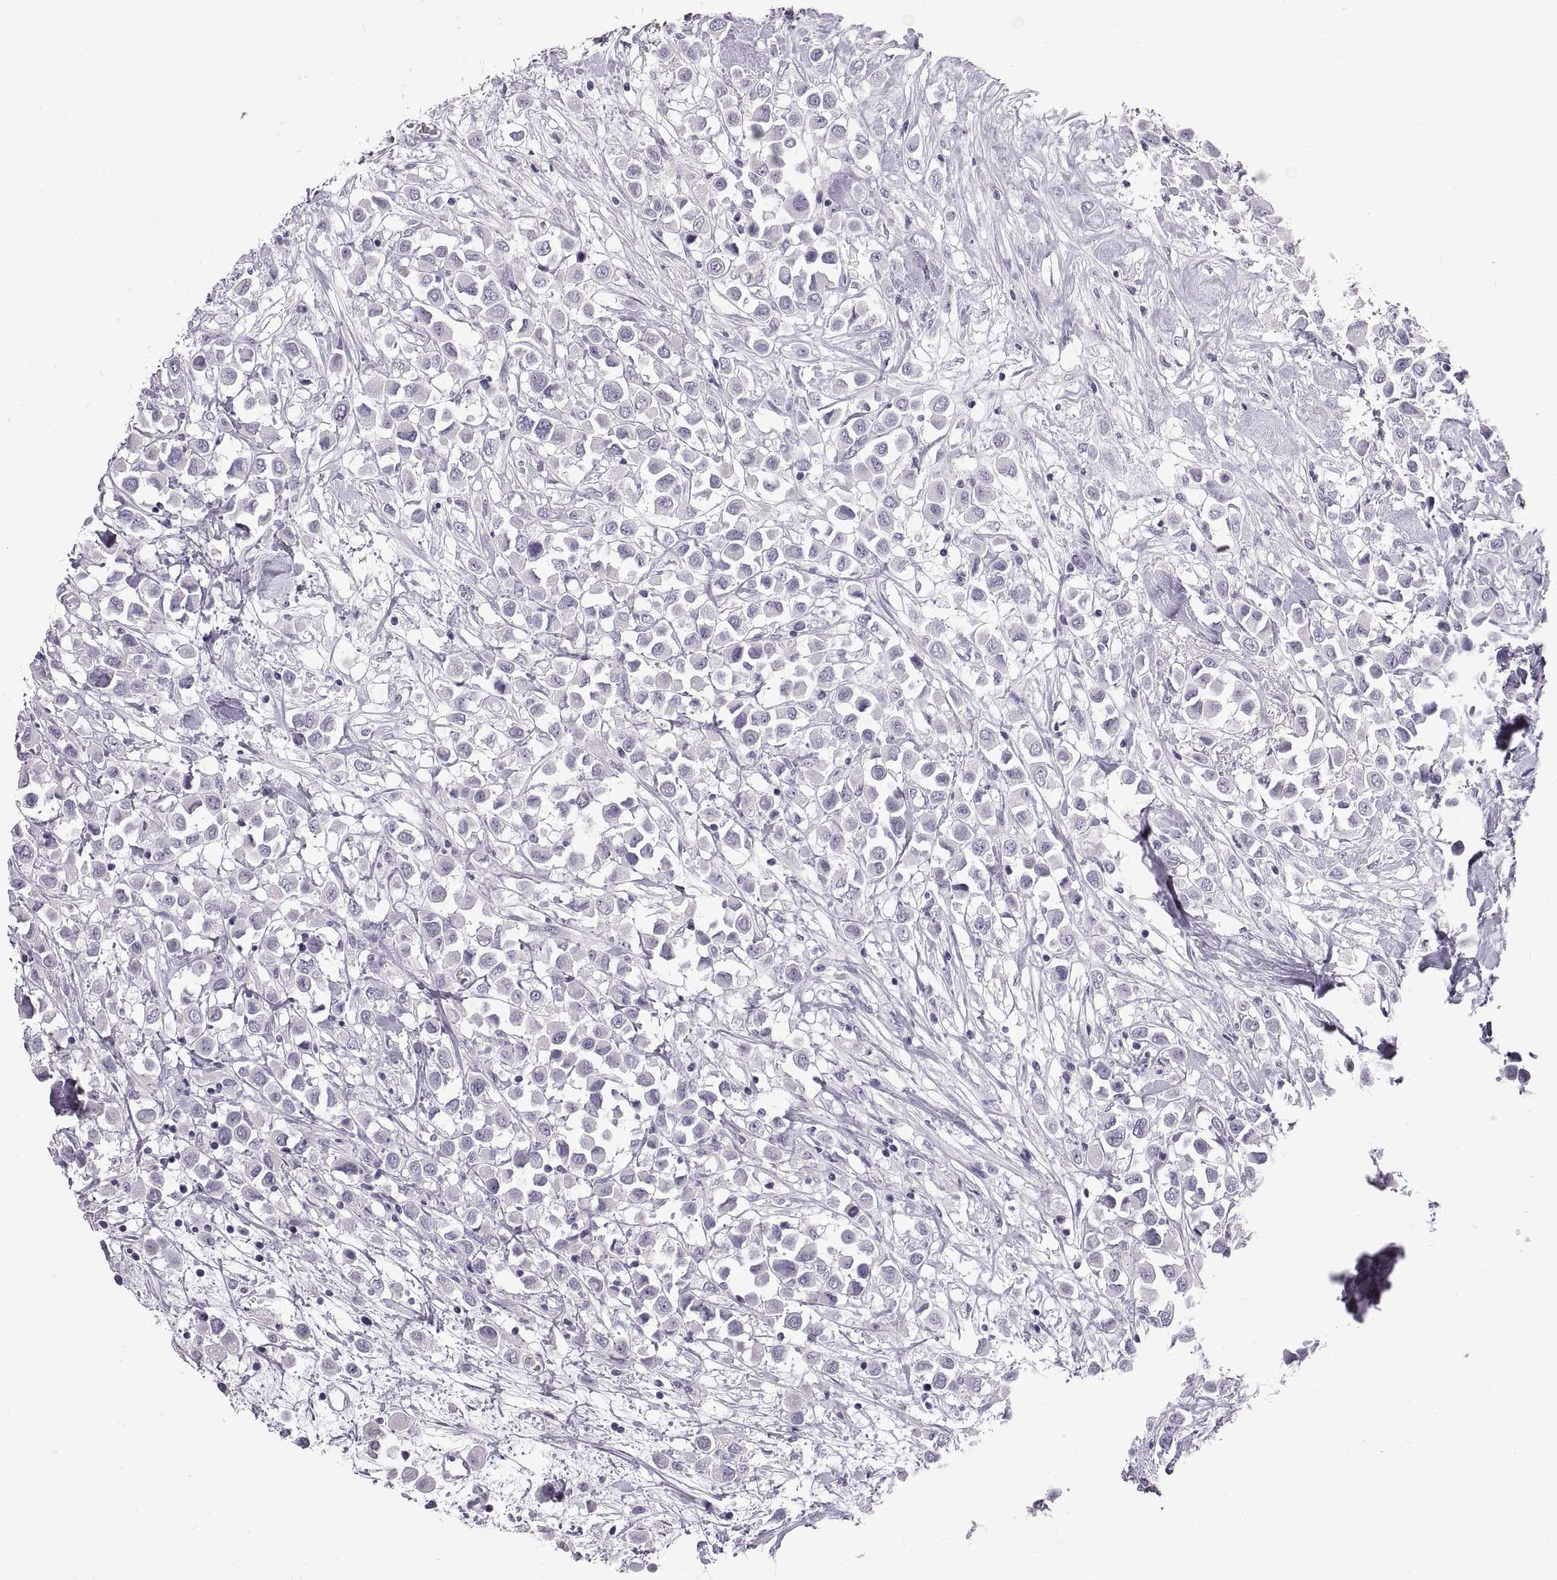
{"staining": {"intensity": "negative", "quantity": "none", "location": "none"}, "tissue": "breast cancer", "cell_type": "Tumor cells", "image_type": "cancer", "snomed": [{"axis": "morphology", "description": "Duct carcinoma"}, {"axis": "topography", "description": "Breast"}], "caption": "Immunohistochemistry photomicrograph of neoplastic tissue: human breast infiltrating ductal carcinoma stained with DAB demonstrates no significant protein positivity in tumor cells.", "gene": "WFDC8", "patient": {"sex": "female", "age": 61}}